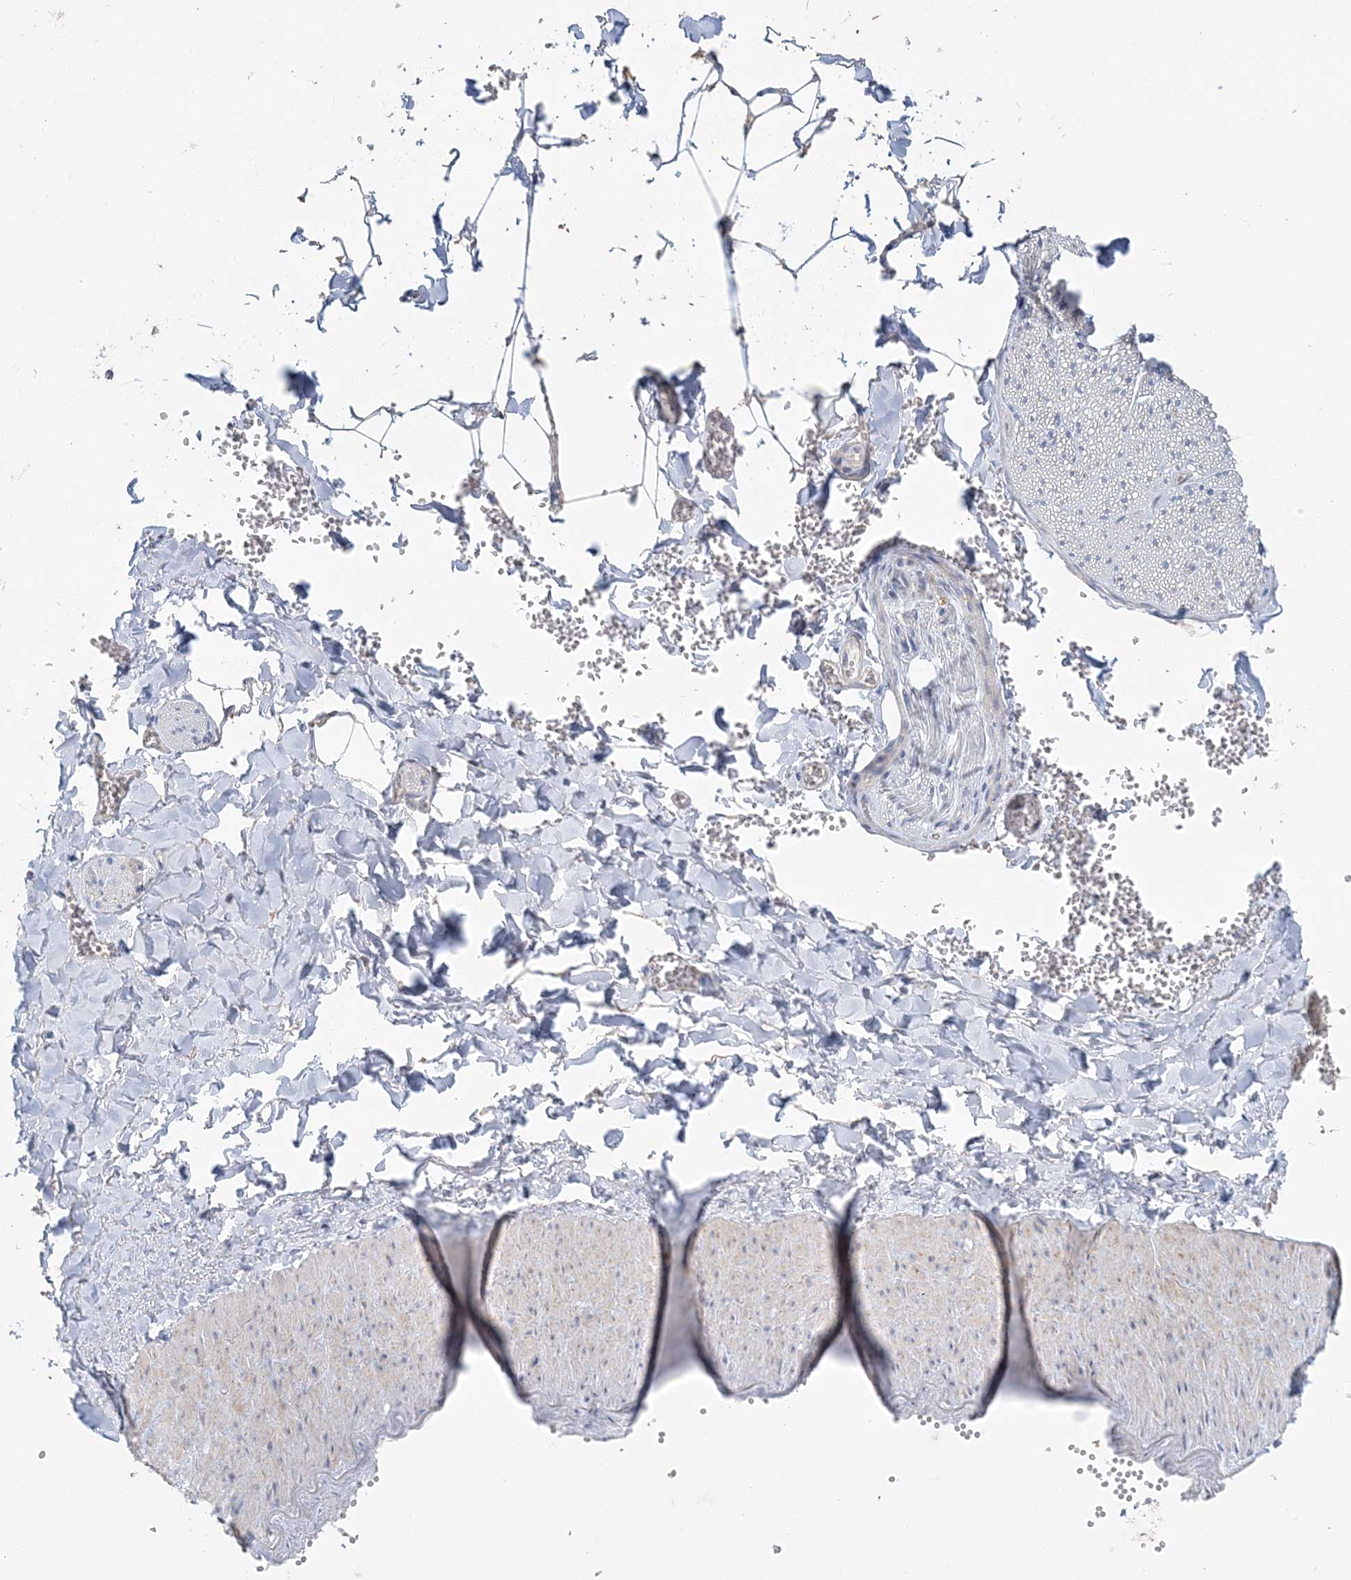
{"staining": {"intensity": "negative", "quantity": "none", "location": "none"}, "tissue": "adipose tissue", "cell_type": "Adipocytes", "image_type": "normal", "snomed": [{"axis": "morphology", "description": "Normal tissue, NOS"}, {"axis": "topography", "description": "Gallbladder"}, {"axis": "topography", "description": "Peripheral nerve tissue"}], "caption": "Adipose tissue stained for a protein using immunohistochemistry demonstrates no positivity adipocytes.", "gene": "TBC1D5", "patient": {"sex": "male", "age": 38}}